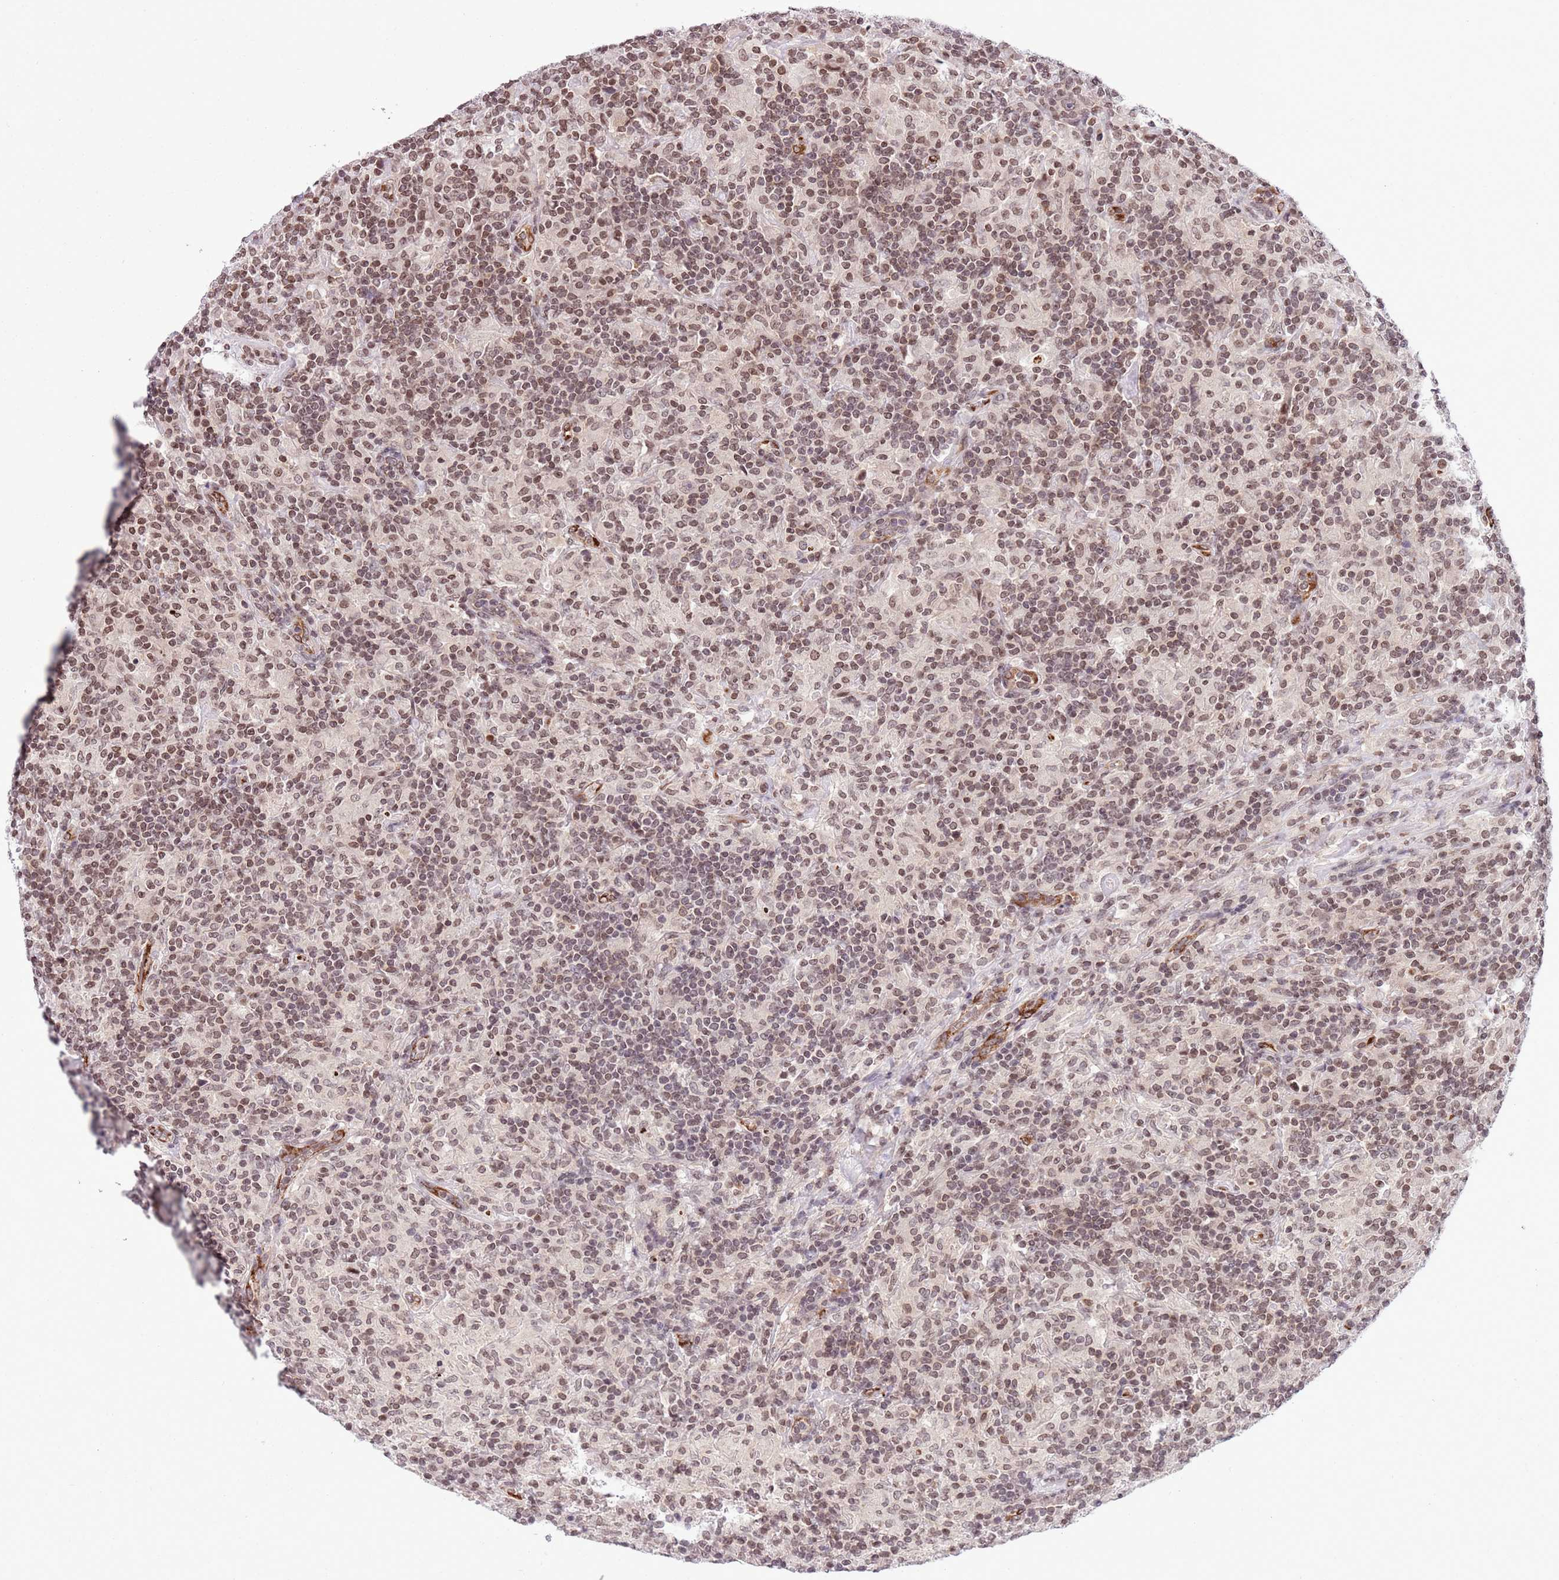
{"staining": {"intensity": "weak", "quantity": ">75%", "location": "nuclear"}, "tissue": "lymphoma", "cell_type": "Tumor cells", "image_type": "cancer", "snomed": [{"axis": "morphology", "description": "Hodgkin's disease, NOS"}, {"axis": "topography", "description": "Lymph node"}], "caption": "Protein staining of Hodgkin's disease tissue exhibits weak nuclear positivity in about >75% of tumor cells. The protein is shown in brown color, while the nuclei are stained blue.", "gene": "NRIP1", "patient": {"sex": "male", "age": 70}}